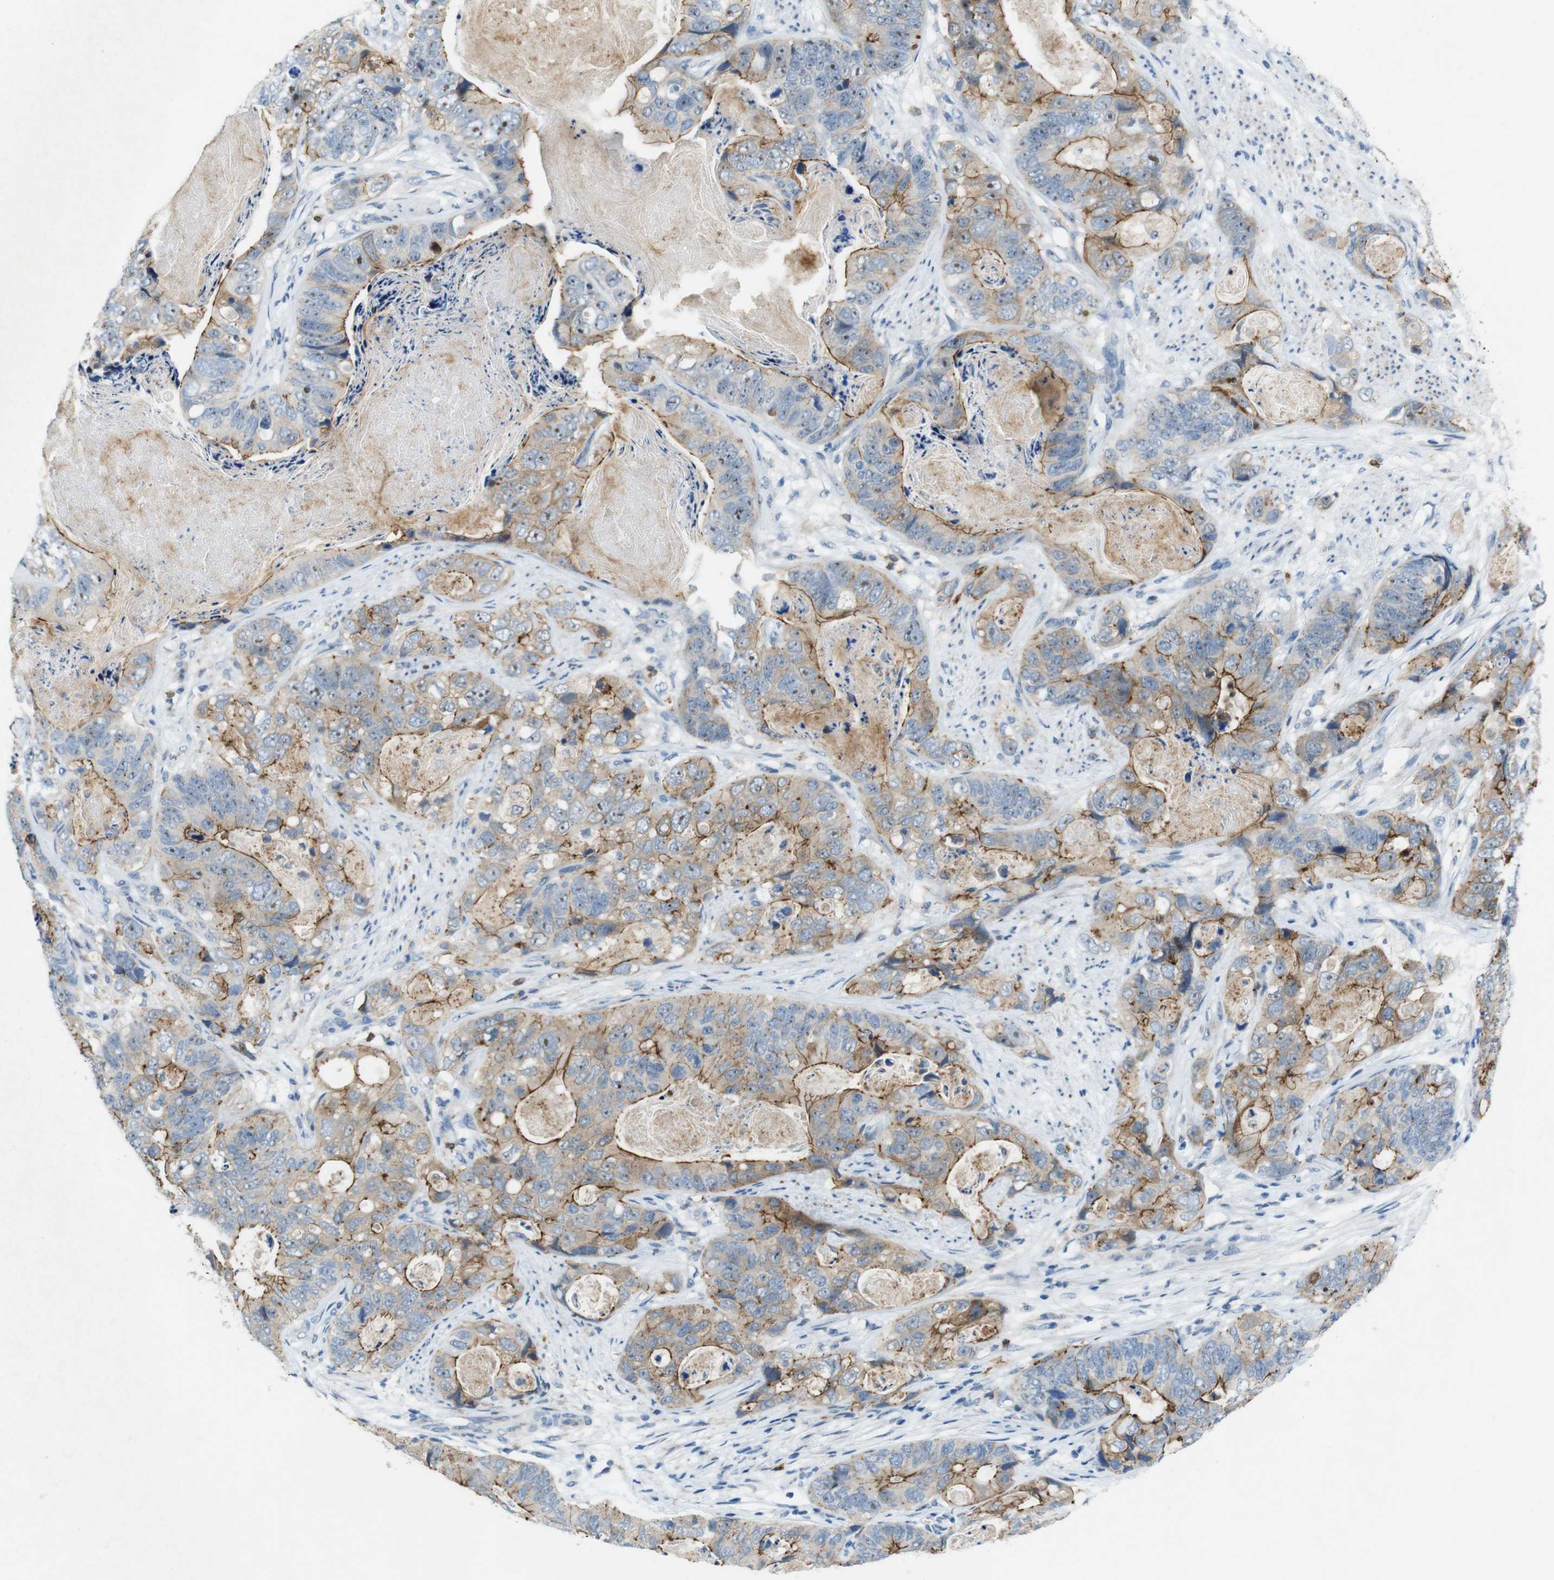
{"staining": {"intensity": "moderate", "quantity": "25%-75%", "location": "cytoplasmic/membranous"}, "tissue": "stomach cancer", "cell_type": "Tumor cells", "image_type": "cancer", "snomed": [{"axis": "morphology", "description": "Adenocarcinoma, NOS"}, {"axis": "topography", "description": "Stomach"}], "caption": "Human stomach cancer stained with a protein marker reveals moderate staining in tumor cells.", "gene": "TJP3", "patient": {"sex": "female", "age": 89}}